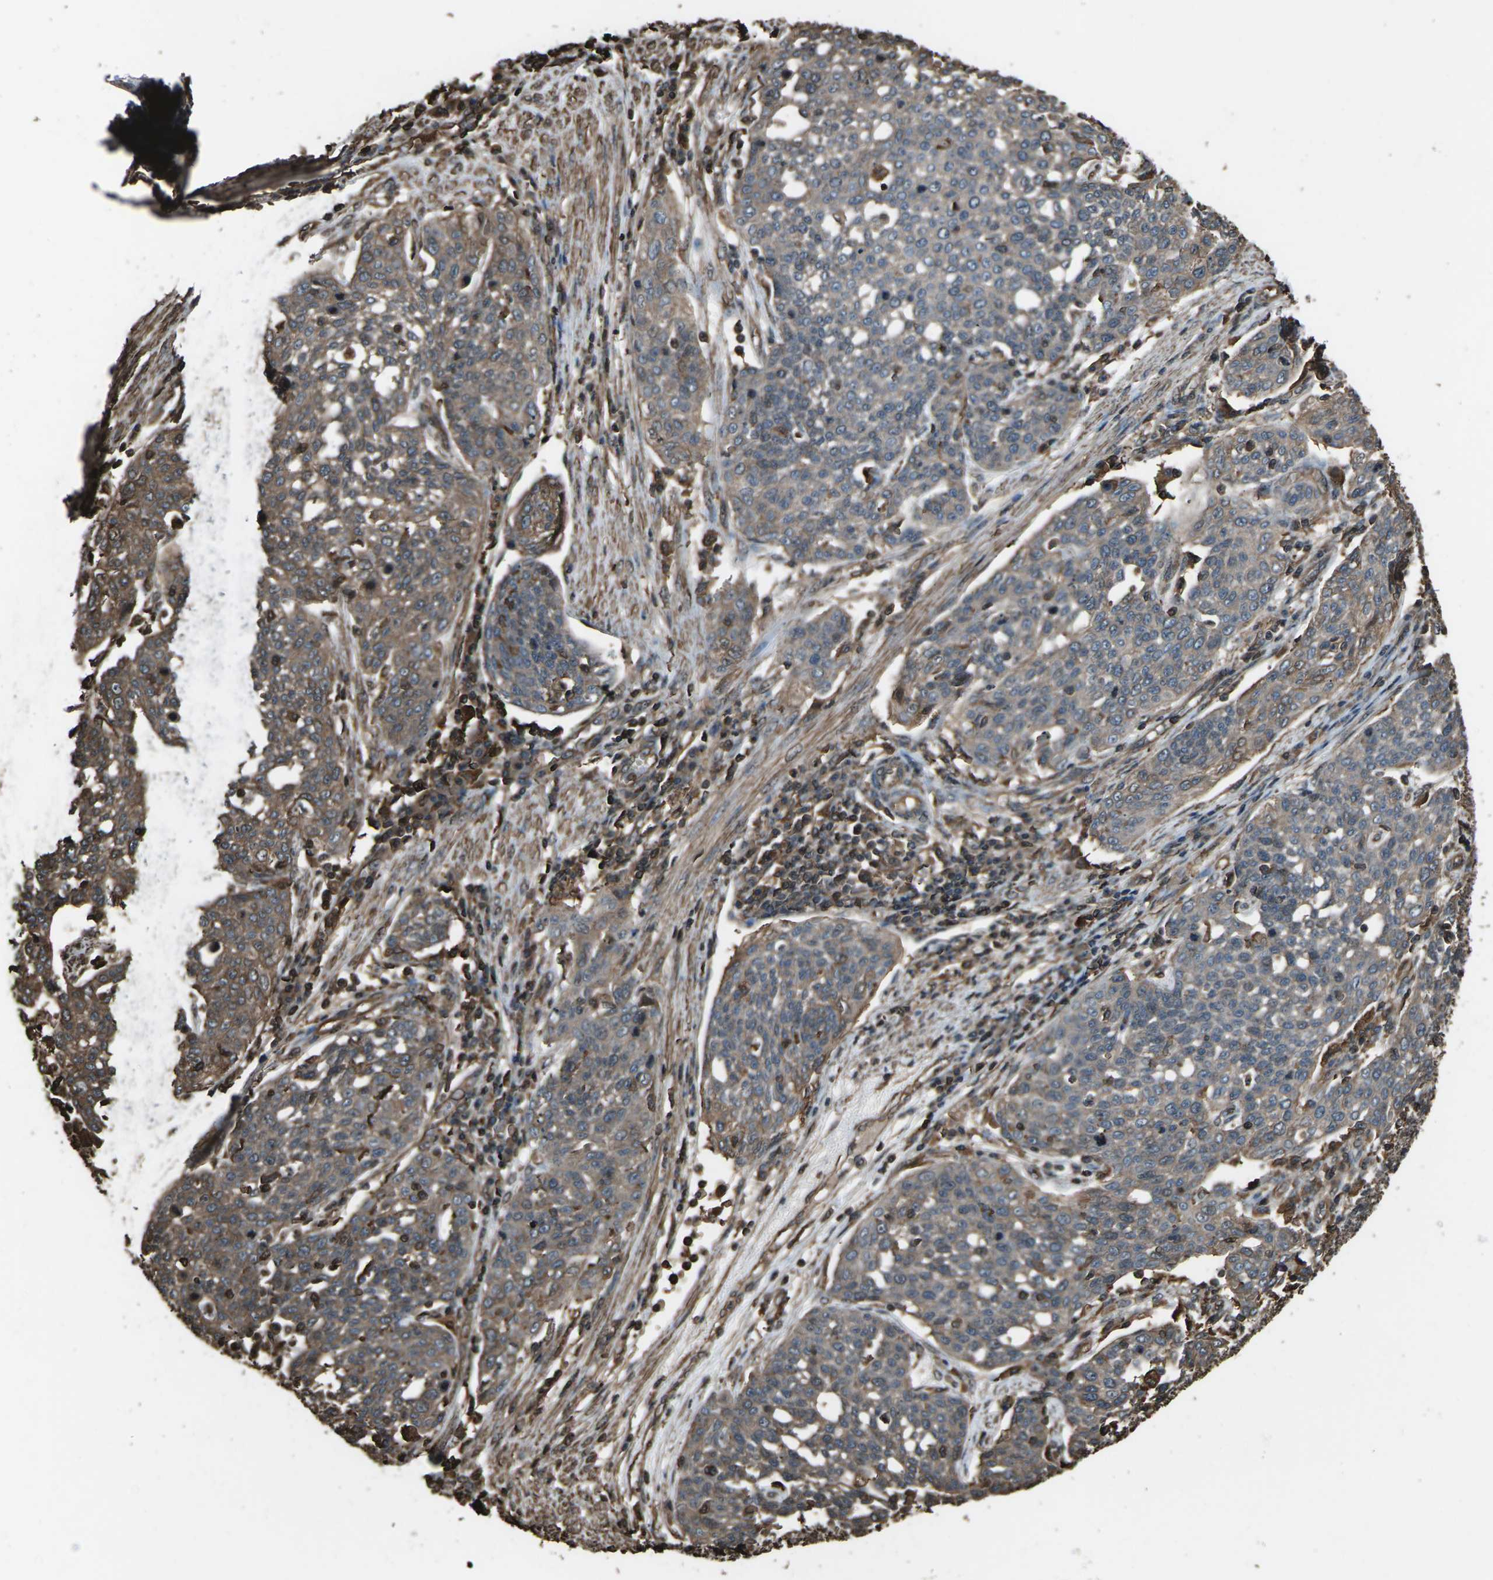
{"staining": {"intensity": "moderate", "quantity": ">75%", "location": "cytoplasmic/membranous"}, "tissue": "cervical cancer", "cell_type": "Tumor cells", "image_type": "cancer", "snomed": [{"axis": "morphology", "description": "Squamous cell carcinoma, NOS"}, {"axis": "topography", "description": "Cervix"}], "caption": "An immunohistochemistry (IHC) histopathology image of tumor tissue is shown. Protein staining in brown labels moderate cytoplasmic/membranous positivity in cervical cancer within tumor cells.", "gene": "DHPS", "patient": {"sex": "female", "age": 34}}